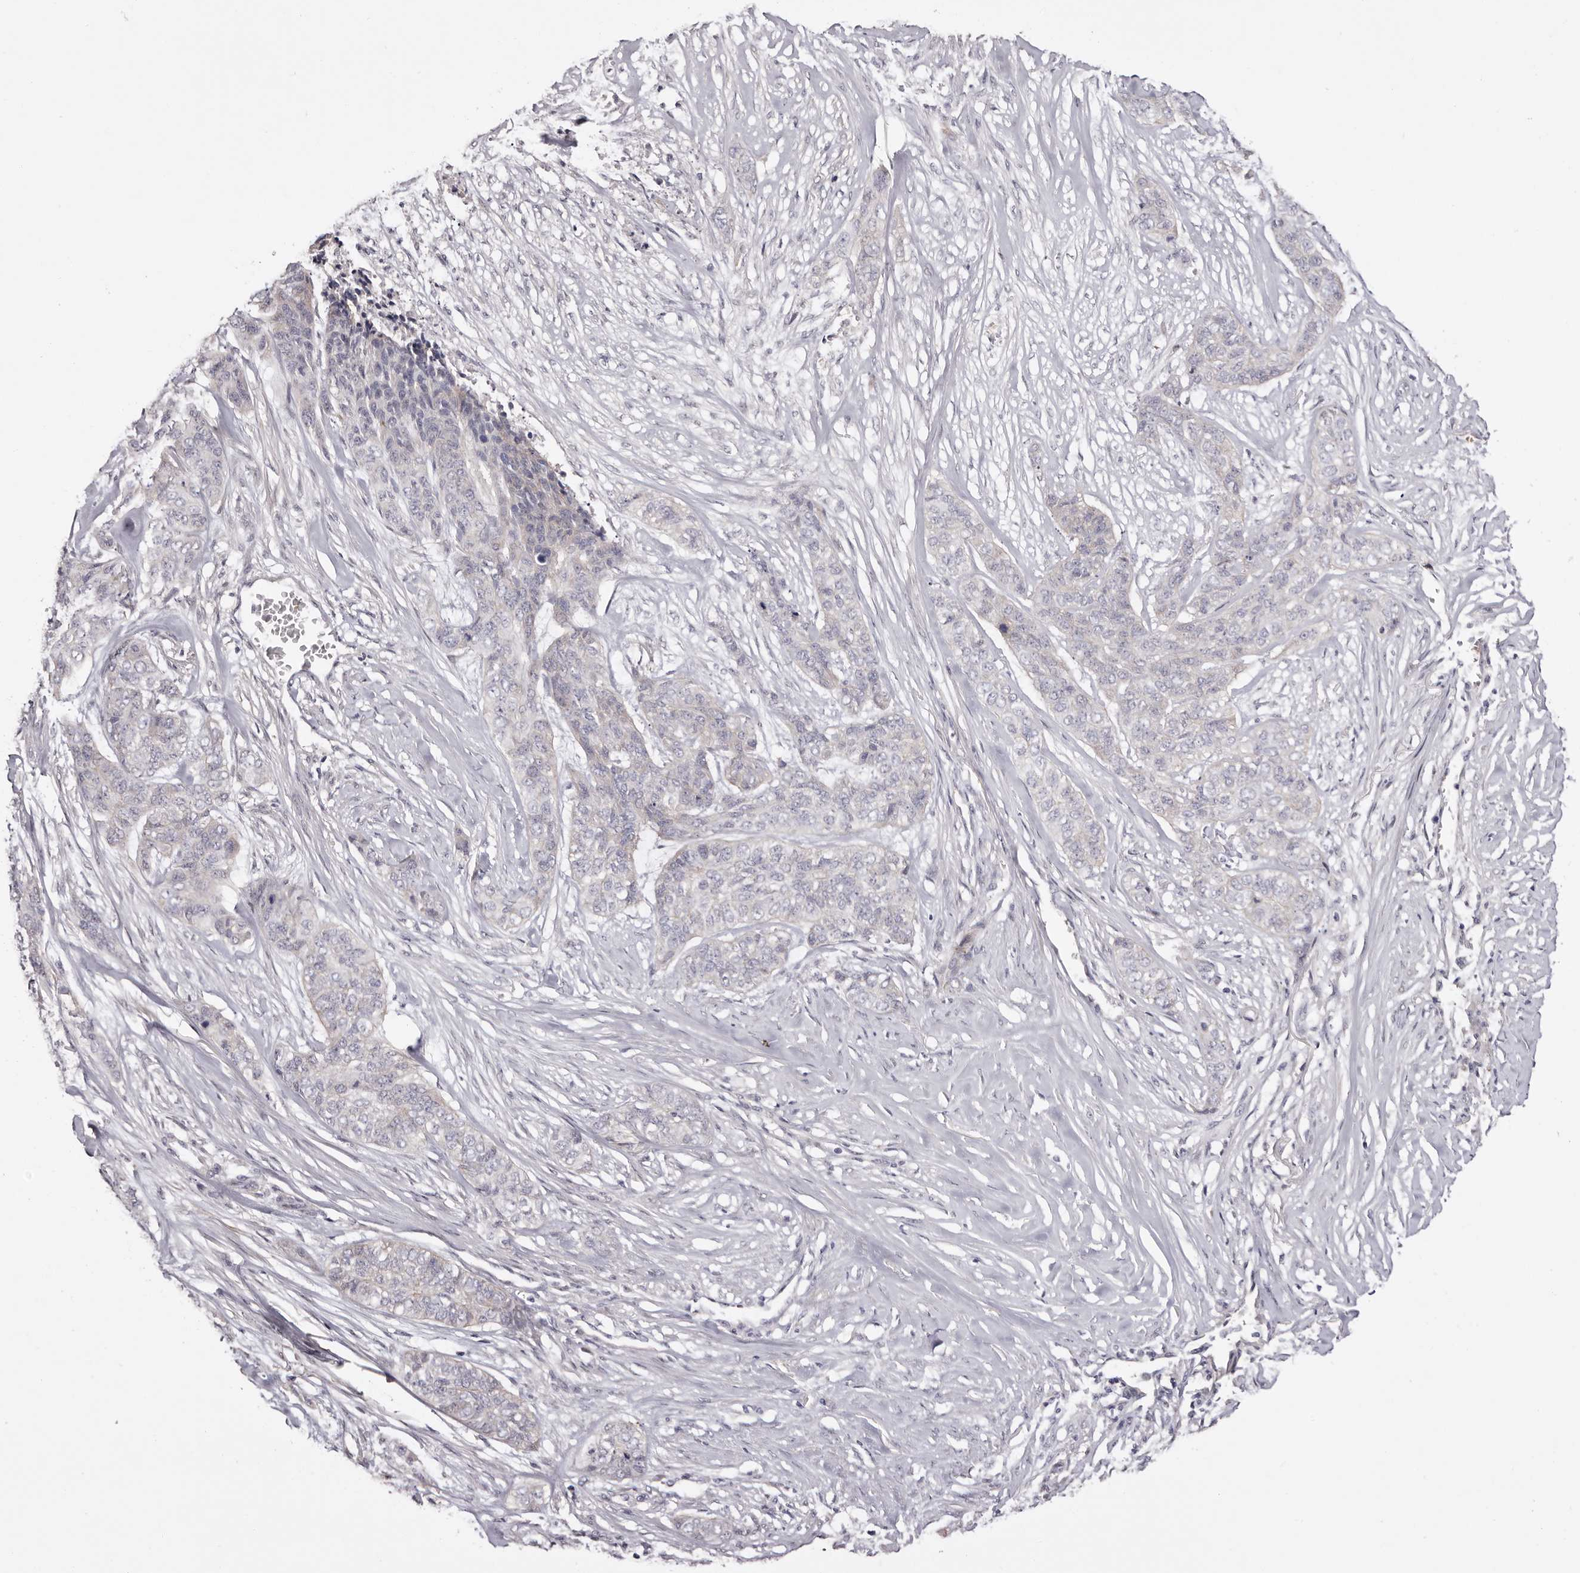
{"staining": {"intensity": "negative", "quantity": "none", "location": "none"}, "tissue": "skin cancer", "cell_type": "Tumor cells", "image_type": "cancer", "snomed": [{"axis": "morphology", "description": "Basal cell carcinoma"}, {"axis": "topography", "description": "Skin"}], "caption": "The micrograph reveals no significant expression in tumor cells of basal cell carcinoma (skin).", "gene": "LMLN", "patient": {"sex": "female", "age": 64}}